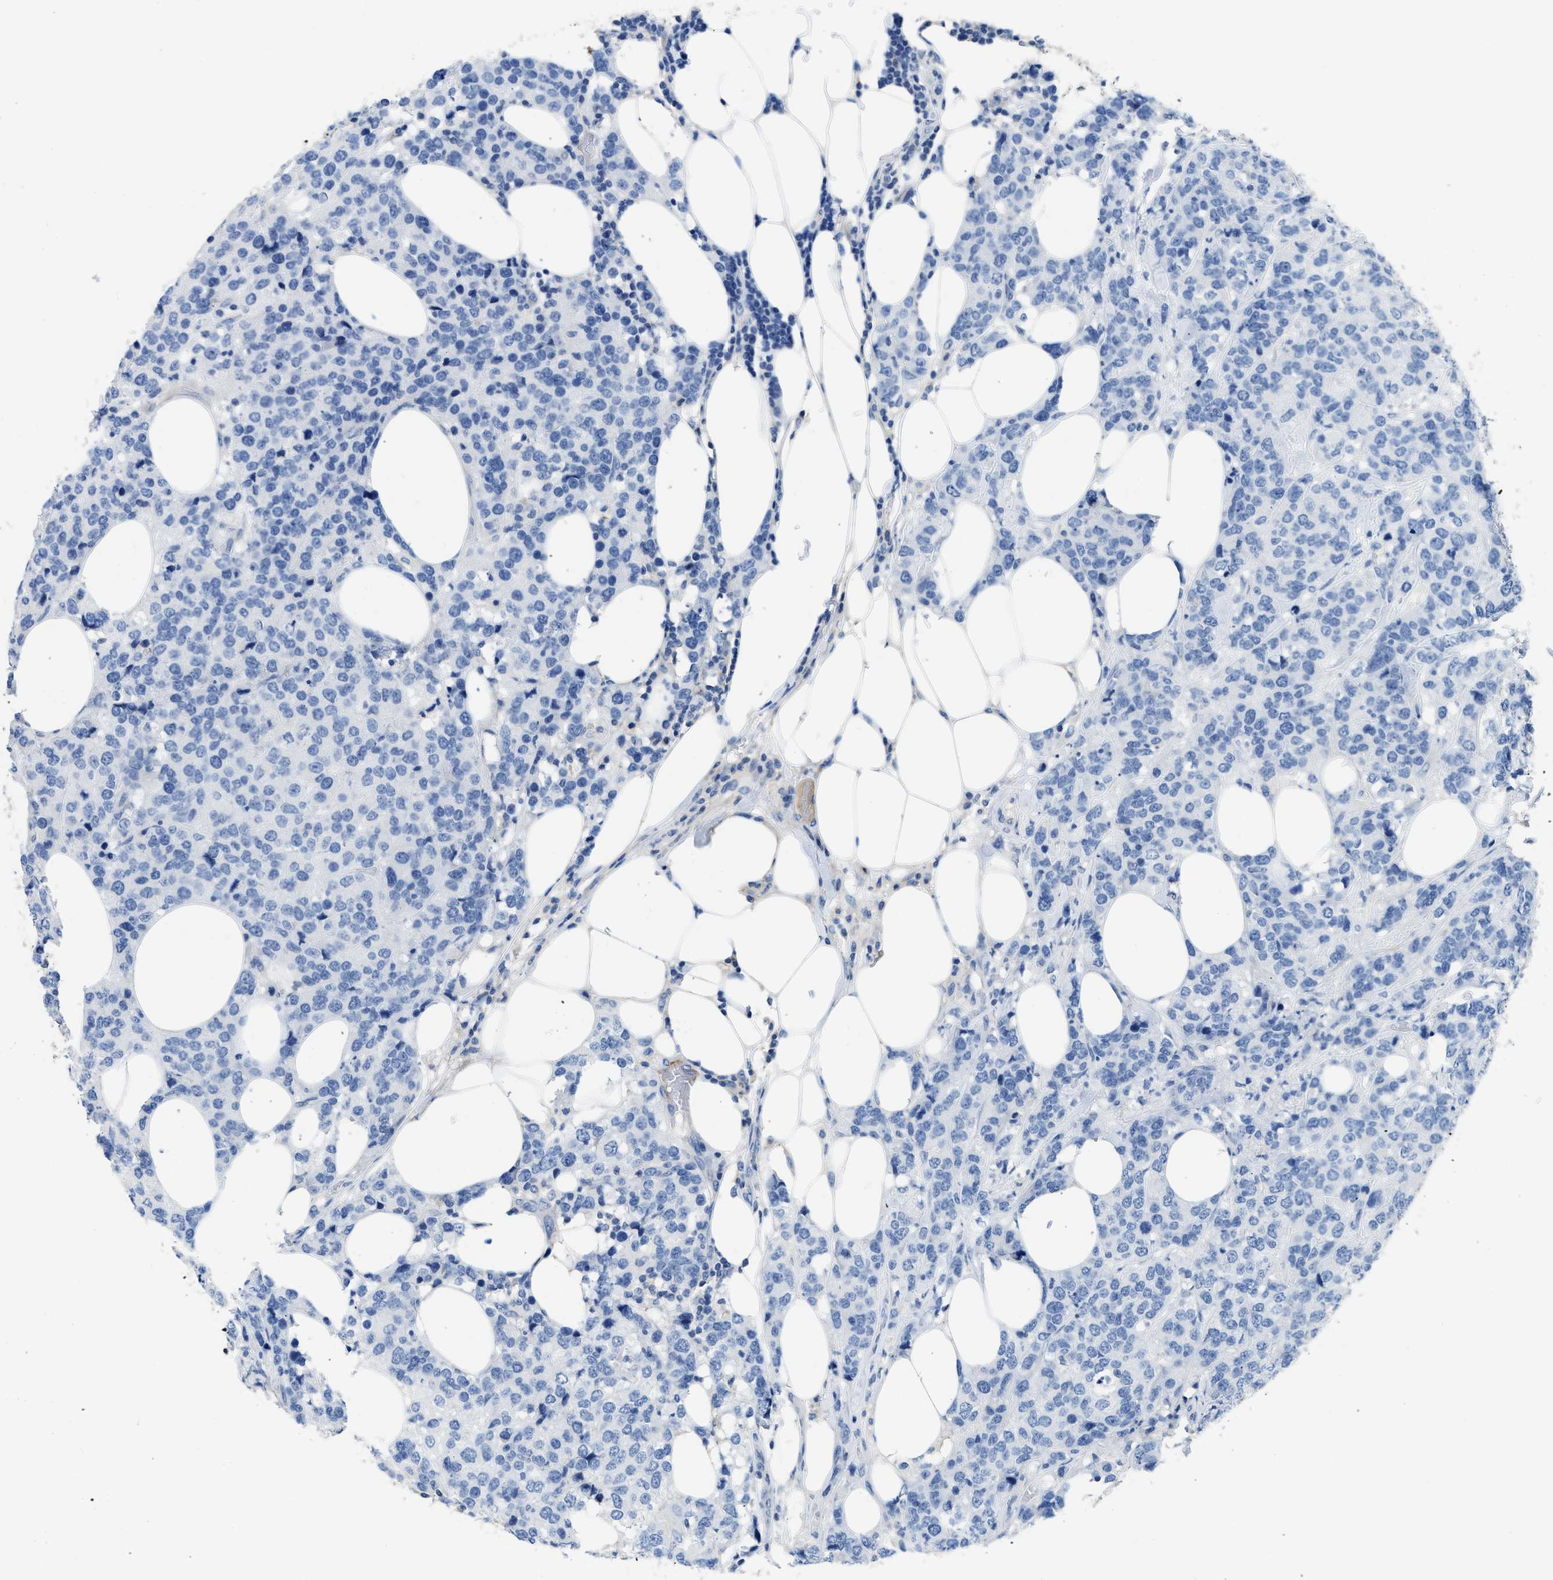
{"staining": {"intensity": "negative", "quantity": "none", "location": "none"}, "tissue": "breast cancer", "cell_type": "Tumor cells", "image_type": "cancer", "snomed": [{"axis": "morphology", "description": "Lobular carcinoma"}, {"axis": "topography", "description": "Breast"}], "caption": "A high-resolution photomicrograph shows immunohistochemistry (IHC) staining of breast cancer (lobular carcinoma), which demonstrates no significant staining in tumor cells. The staining was performed using DAB to visualize the protein expression in brown, while the nuclei were stained in blue with hematoxylin (Magnification: 20x).", "gene": "C1S", "patient": {"sex": "female", "age": 59}}